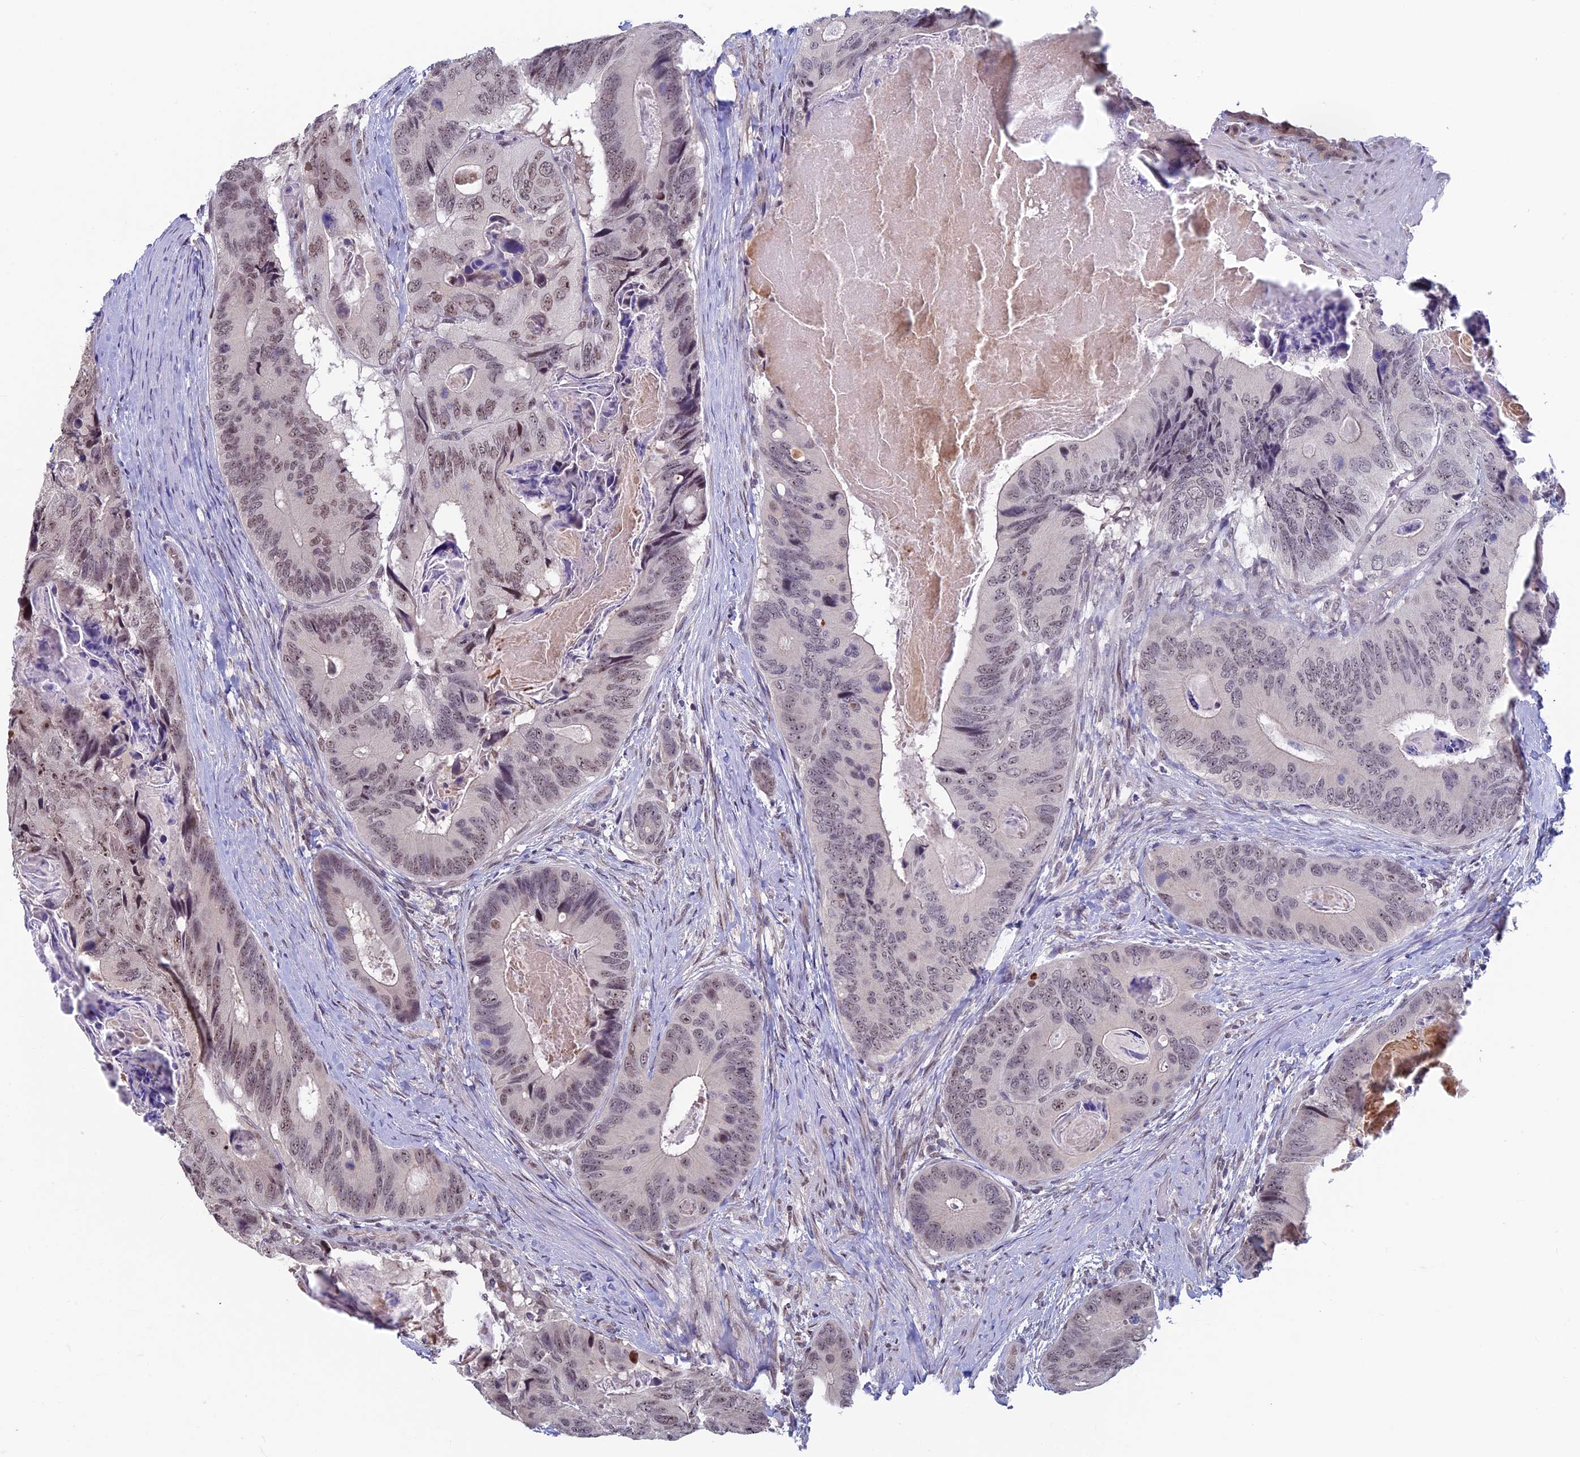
{"staining": {"intensity": "weak", "quantity": "25%-75%", "location": "nuclear"}, "tissue": "colorectal cancer", "cell_type": "Tumor cells", "image_type": "cancer", "snomed": [{"axis": "morphology", "description": "Adenocarcinoma, NOS"}, {"axis": "topography", "description": "Colon"}], "caption": "Human colorectal adenocarcinoma stained with a brown dye exhibits weak nuclear positive staining in about 25%-75% of tumor cells.", "gene": "SPIRE1", "patient": {"sex": "male", "age": 84}}